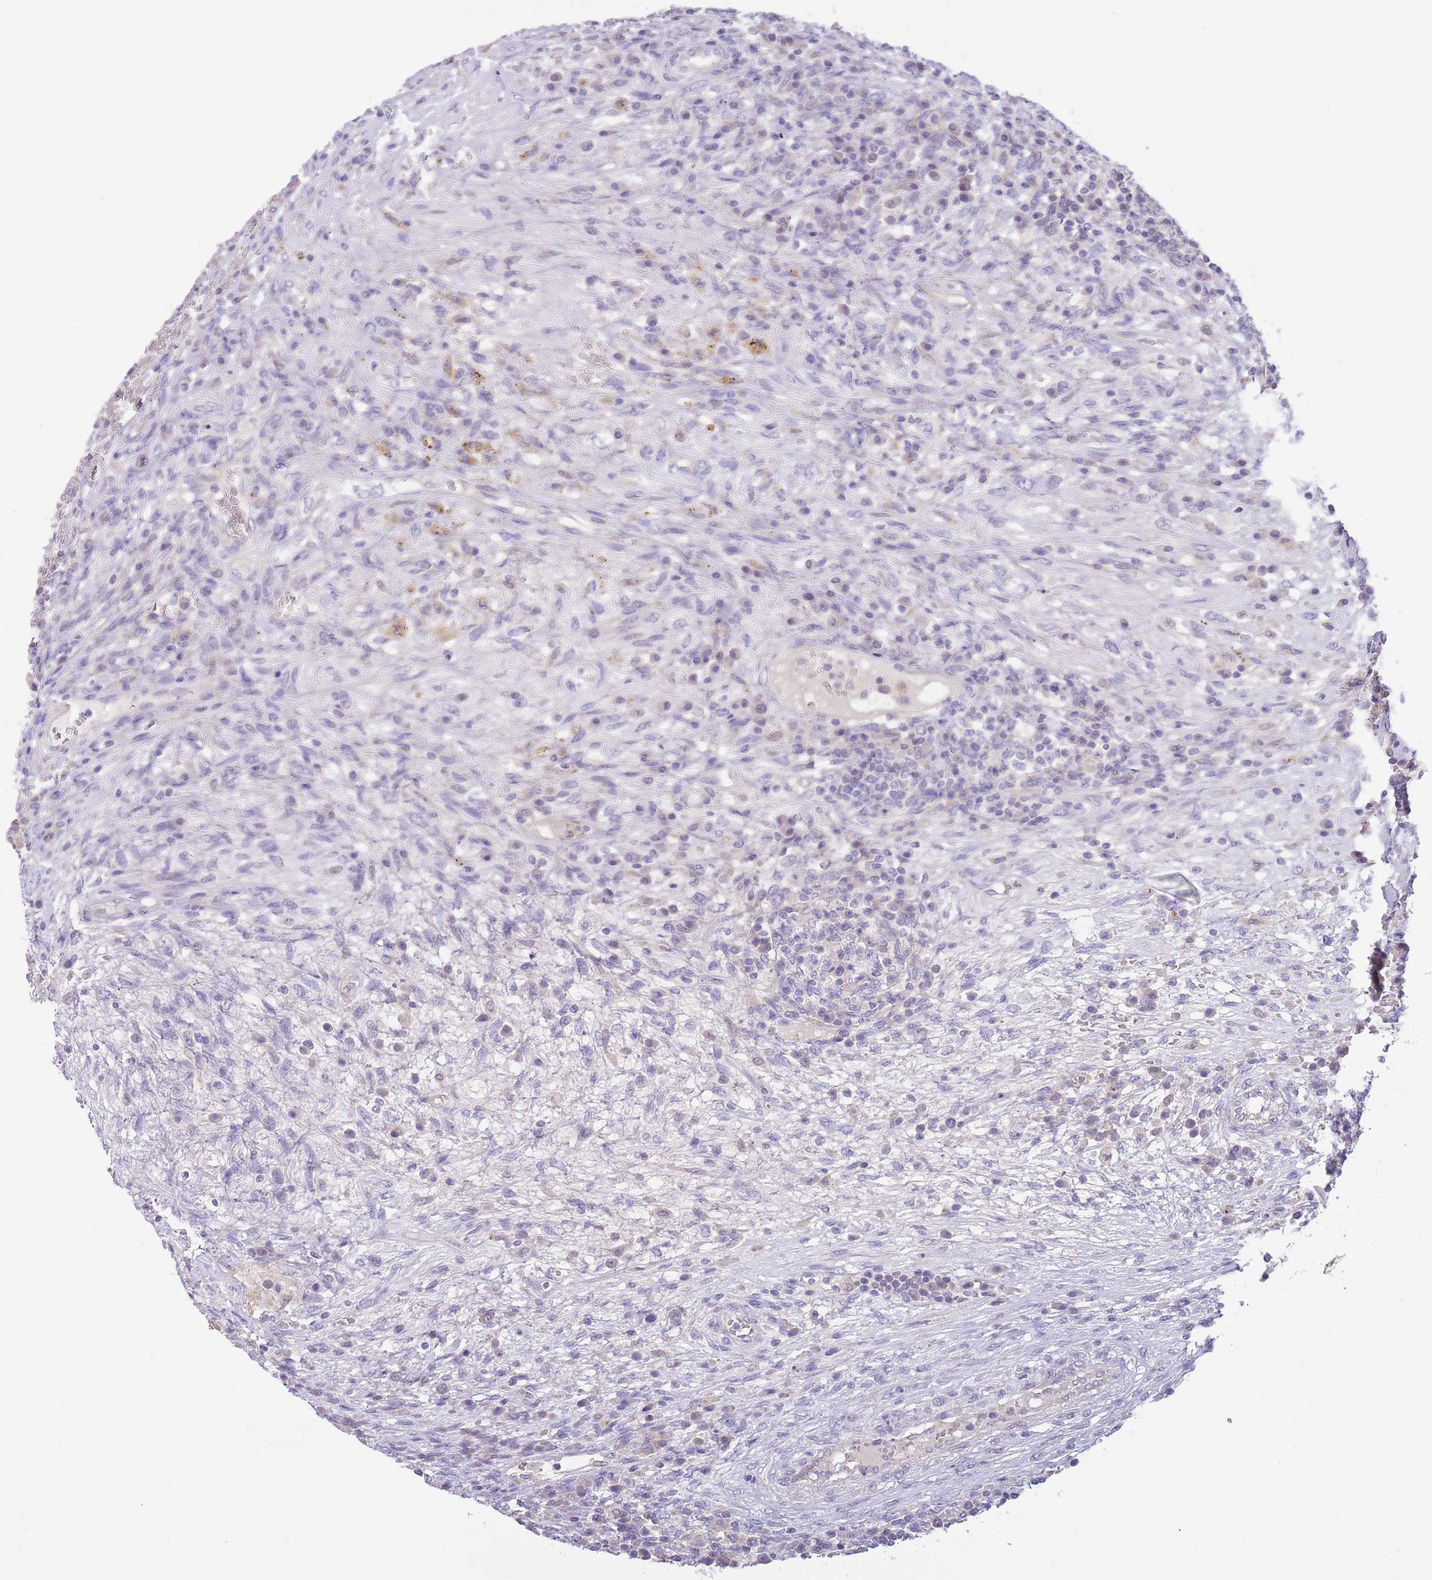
{"staining": {"intensity": "negative", "quantity": "none", "location": "none"}, "tissue": "testis cancer", "cell_type": "Tumor cells", "image_type": "cancer", "snomed": [{"axis": "morphology", "description": "Carcinoma, Embryonal, NOS"}, {"axis": "topography", "description": "Testis"}], "caption": "There is no significant positivity in tumor cells of testis cancer (embryonal carcinoma).", "gene": "AP1S2", "patient": {"sex": "male", "age": 26}}